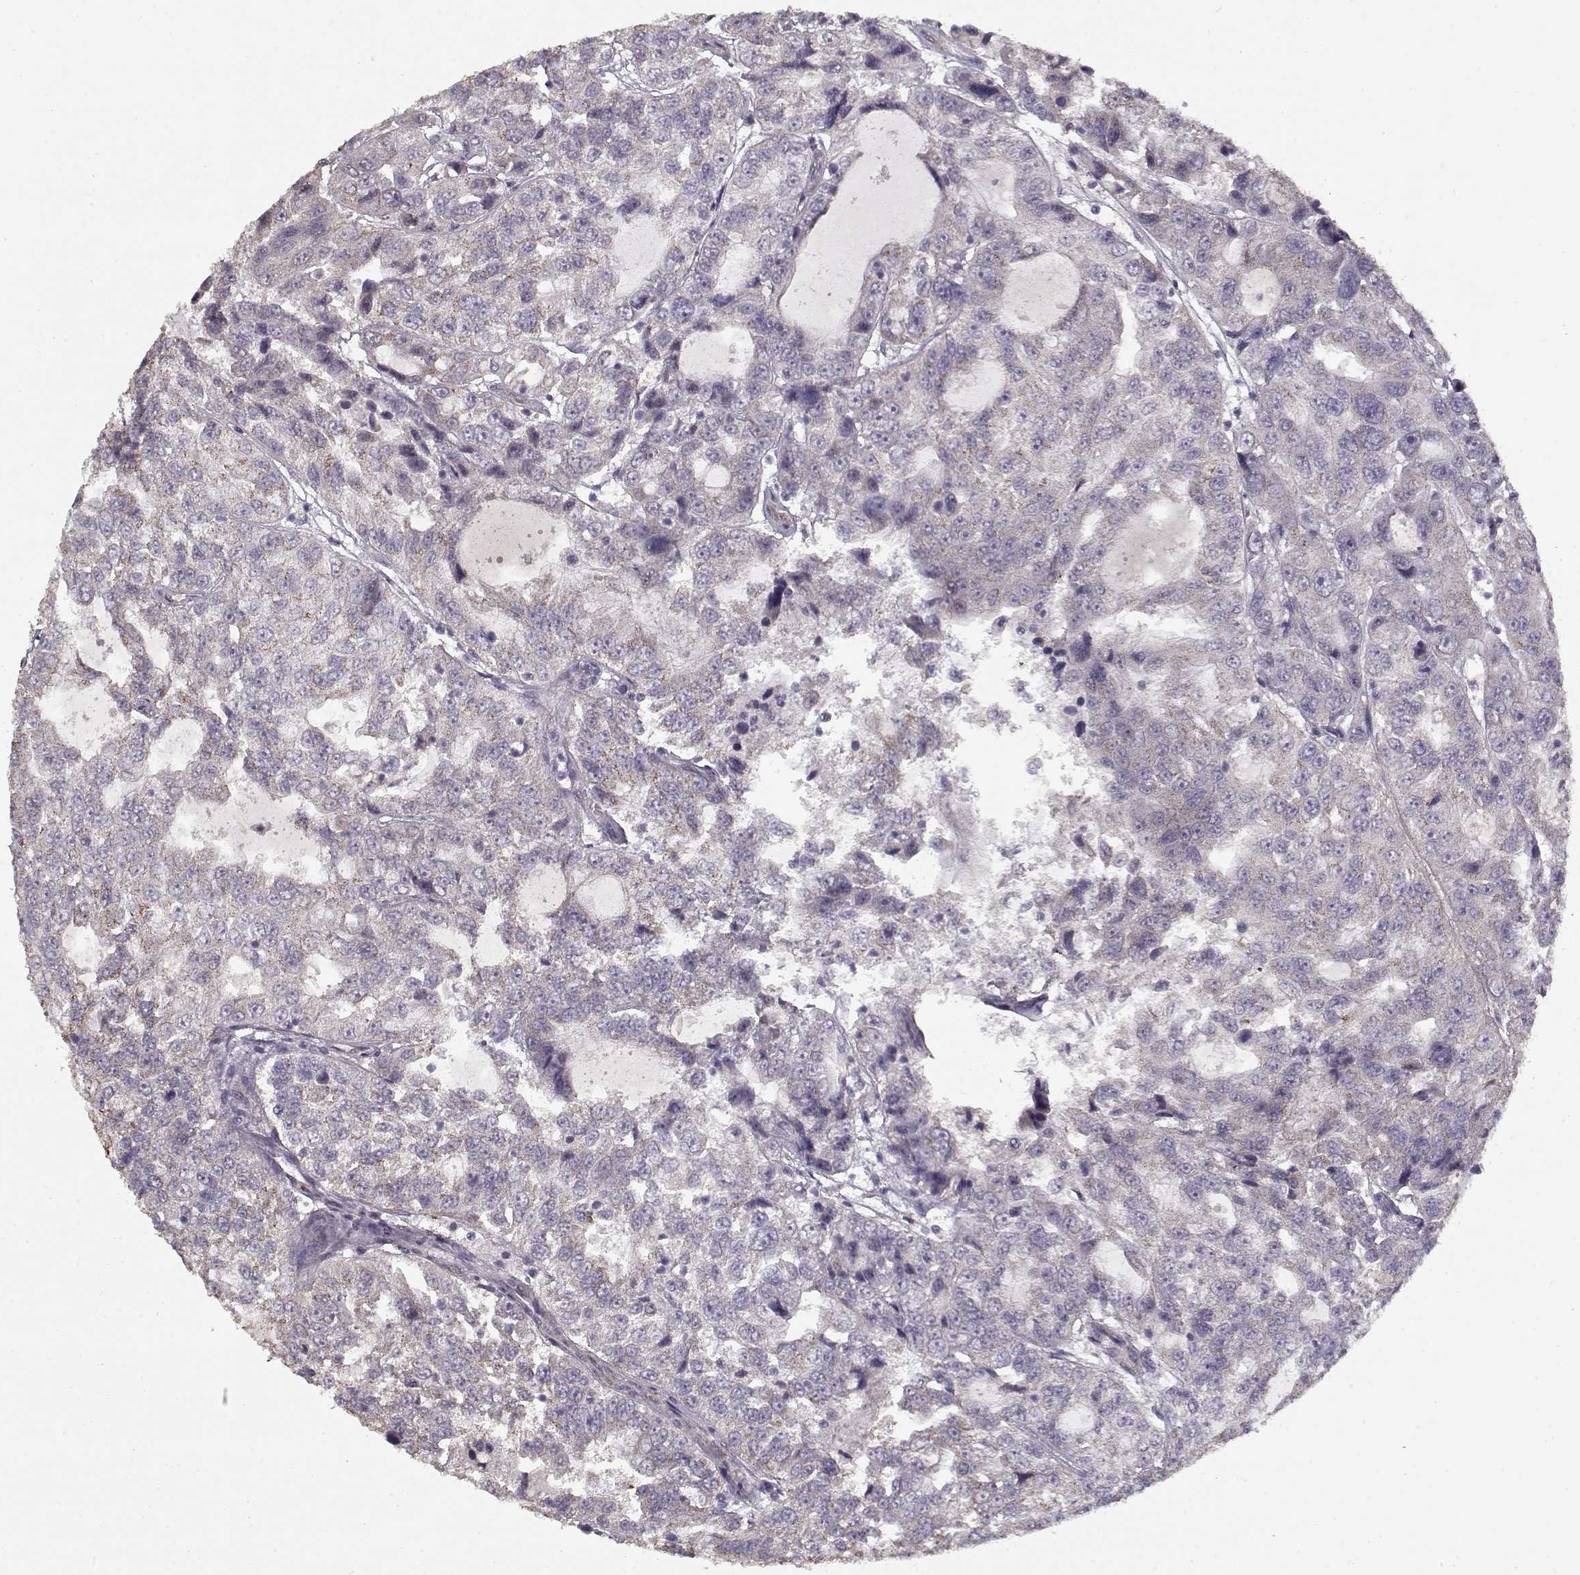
{"staining": {"intensity": "weak", "quantity": "<25%", "location": "cytoplasmic/membranous"}, "tissue": "urothelial cancer", "cell_type": "Tumor cells", "image_type": "cancer", "snomed": [{"axis": "morphology", "description": "Urothelial carcinoma, NOS"}, {"axis": "morphology", "description": "Urothelial carcinoma, High grade"}, {"axis": "topography", "description": "Urinary bladder"}], "caption": "This micrograph is of high-grade urothelial carcinoma stained with IHC to label a protein in brown with the nuclei are counter-stained blue. There is no positivity in tumor cells. The staining was performed using DAB (3,3'-diaminobenzidine) to visualize the protein expression in brown, while the nuclei were stained in blue with hematoxylin (Magnification: 20x).", "gene": "LAMA2", "patient": {"sex": "female", "age": 73}}